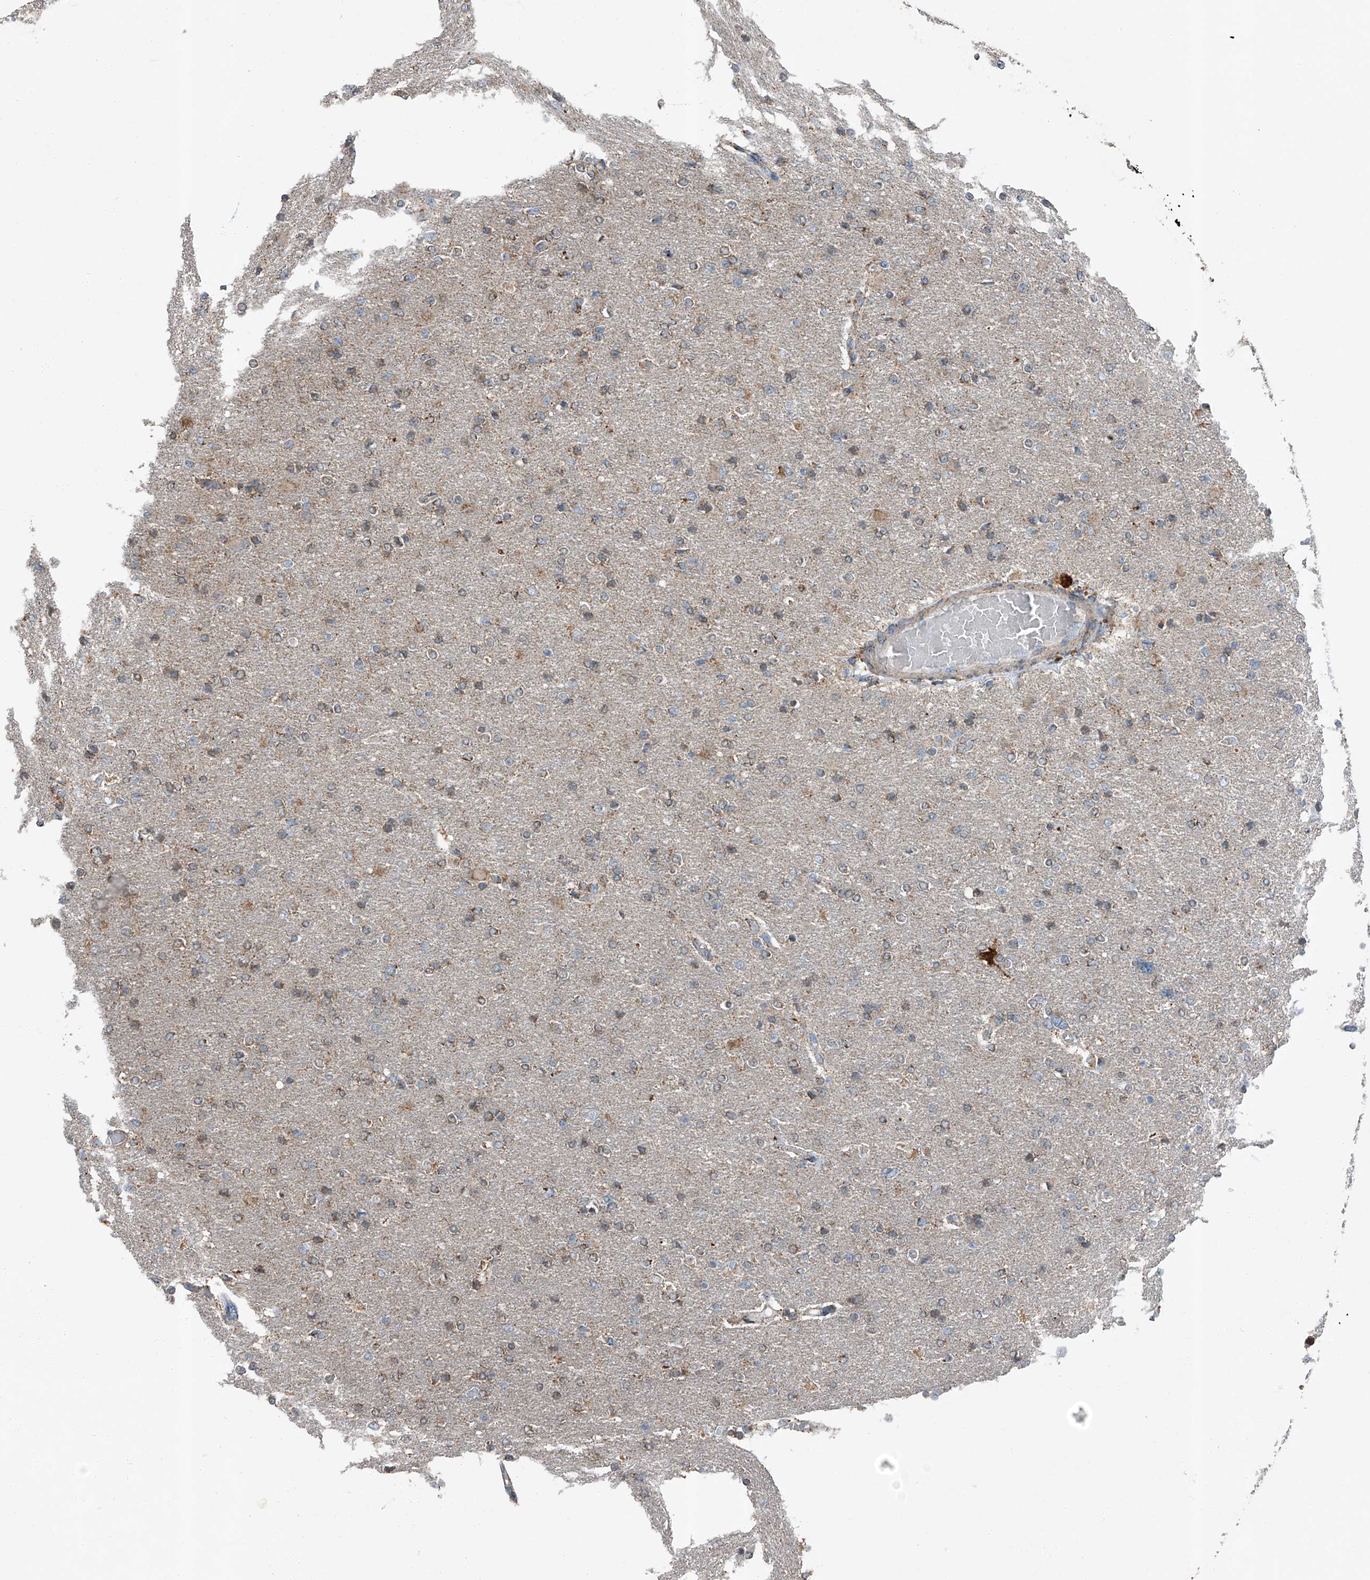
{"staining": {"intensity": "moderate", "quantity": "25%-75%", "location": "cytoplasmic/membranous"}, "tissue": "glioma", "cell_type": "Tumor cells", "image_type": "cancer", "snomed": [{"axis": "morphology", "description": "Glioma, malignant, High grade"}, {"axis": "topography", "description": "Cerebral cortex"}], "caption": "Immunohistochemistry (DAB (3,3'-diaminobenzidine)) staining of malignant glioma (high-grade) exhibits moderate cytoplasmic/membranous protein staining in approximately 25%-75% of tumor cells.", "gene": "CHRNA7", "patient": {"sex": "female", "age": 36}}